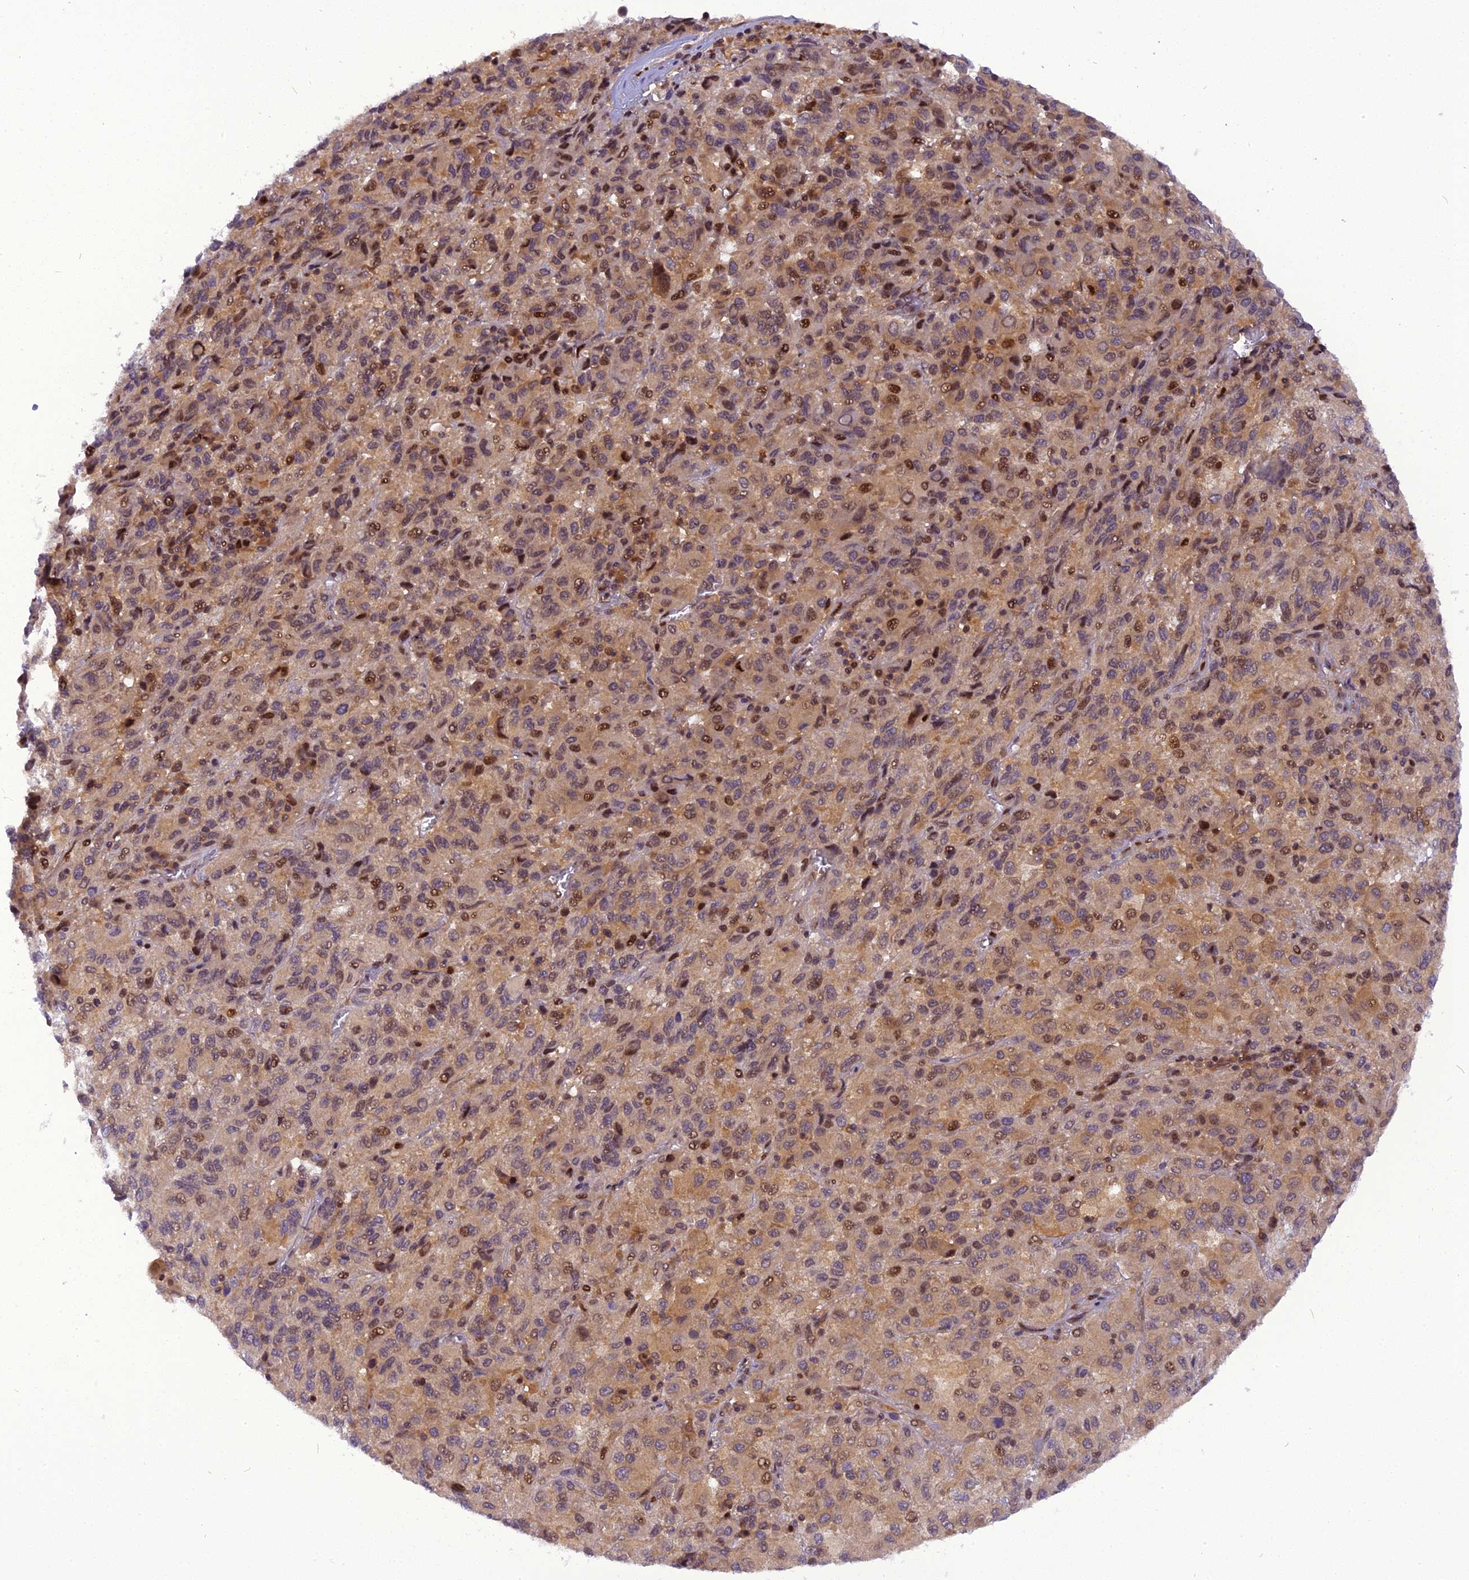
{"staining": {"intensity": "moderate", "quantity": "25%-75%", "location": "cytoplasmic/membranous,nuclear"}, "tissue": "melanoma", "cell_type": "Tumor cells", "image_type": "cancer", "snomed": [{"axis": "morphology", "description": "Malignant melanoma, Metastatic site"}, {"axis": "topography", "description": "Lung"}], "caption": "A histopathology image showing moderate cytoplasmic/membranous and nuclear positivity in approximately 25%-75% of tumor cells in malignant melanoma (metastatic site), as visualized by brown immunohistochemical staining.", "gene": "RABGGTA", "patient": {"sex": "male", "age": 64}}